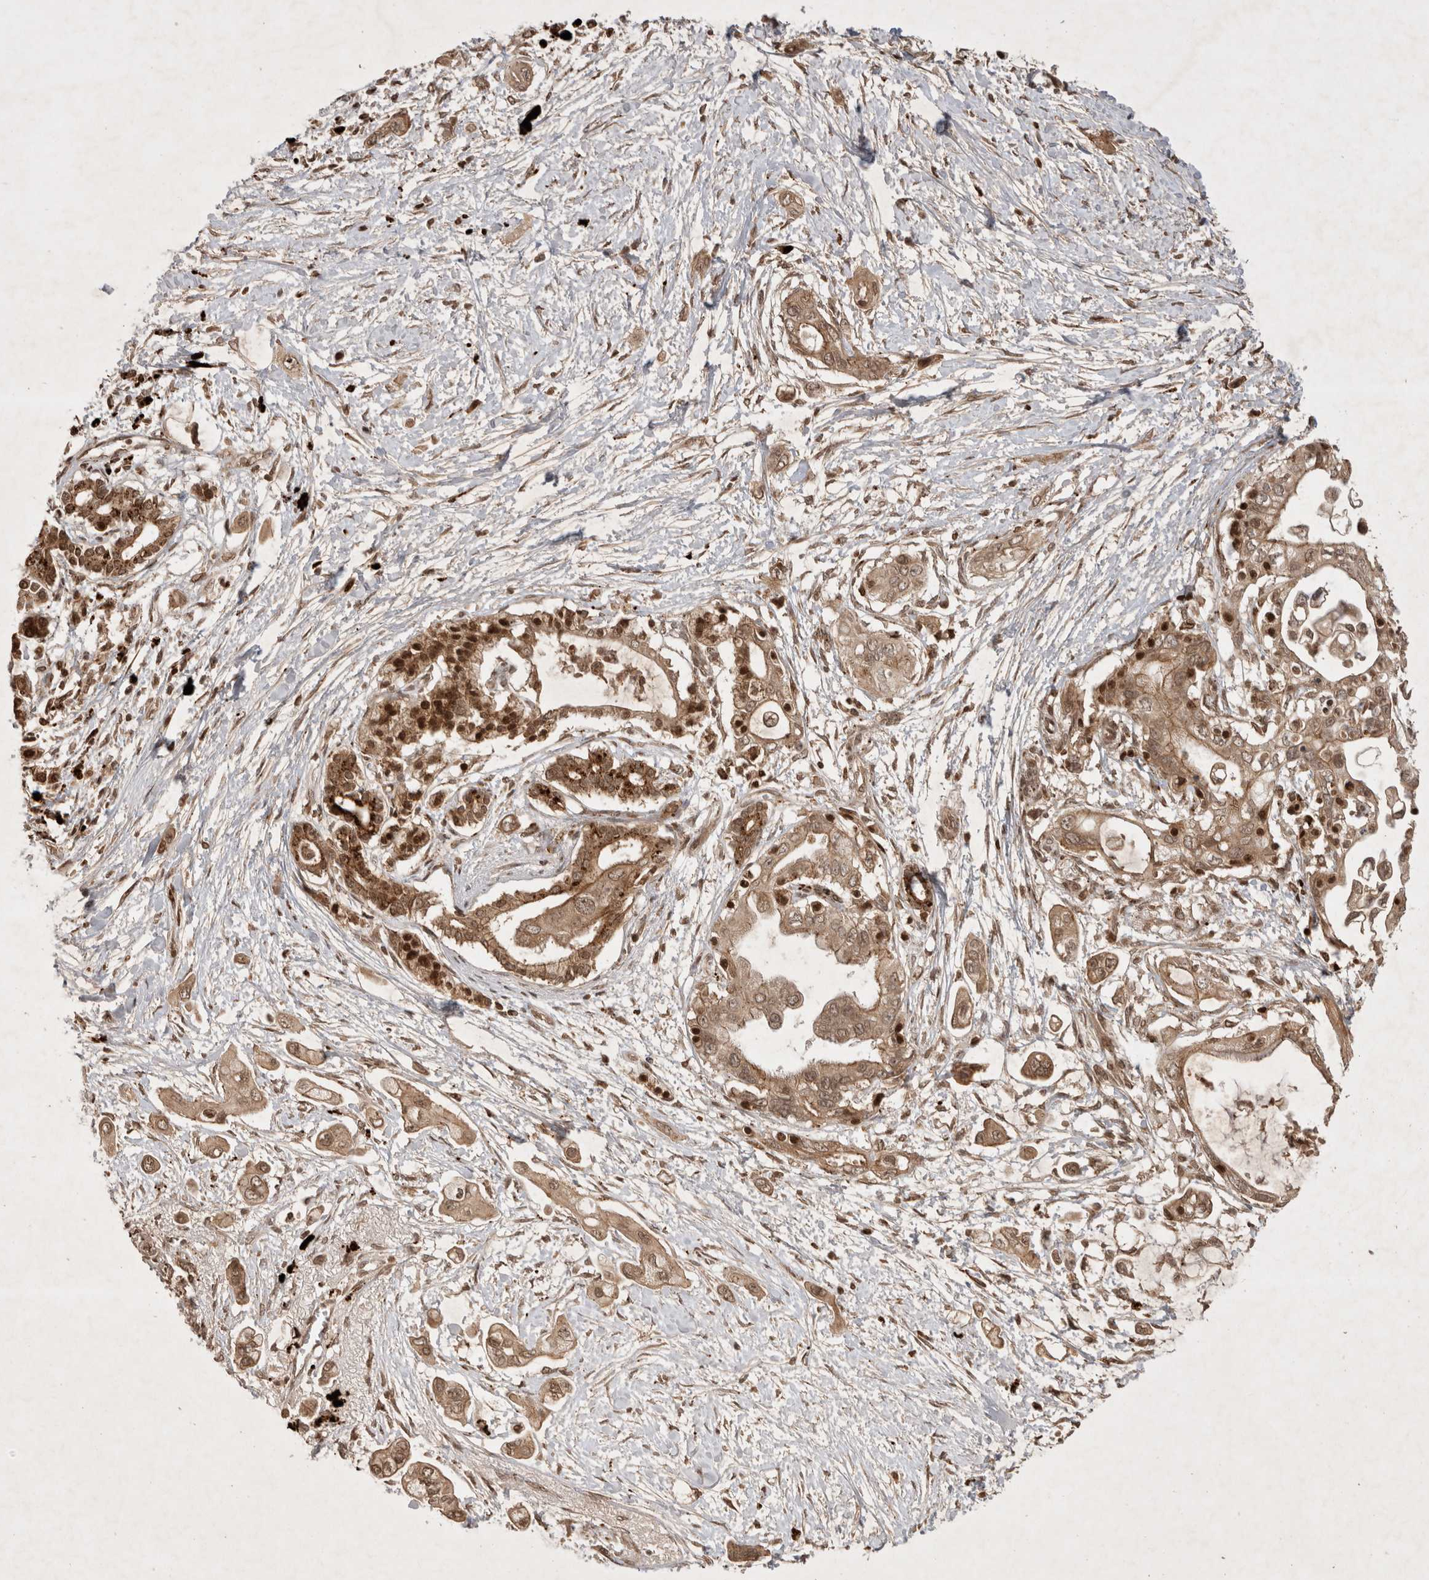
{"staining": {"intensity": "moderate", "quantity": ">75%", "location": "cytoplasmic/membranous"}, "tissue": "pancreatic cancer", "cell_type": "Tumor cells", "image_type": "cancer", "snomed": [{"axis": "morphology", "description": "Adenocarcinoma, NOS"}, {"axis": "topography", "description": "Pancreas"}], "caption": "Protein staining of pancreatic cancer tissue shows moderate cytoplasmic/membranous expression in about >75% of tumor cells.", "gene": "FAM221A", "patient": {"sex": "male", "age": 59}}